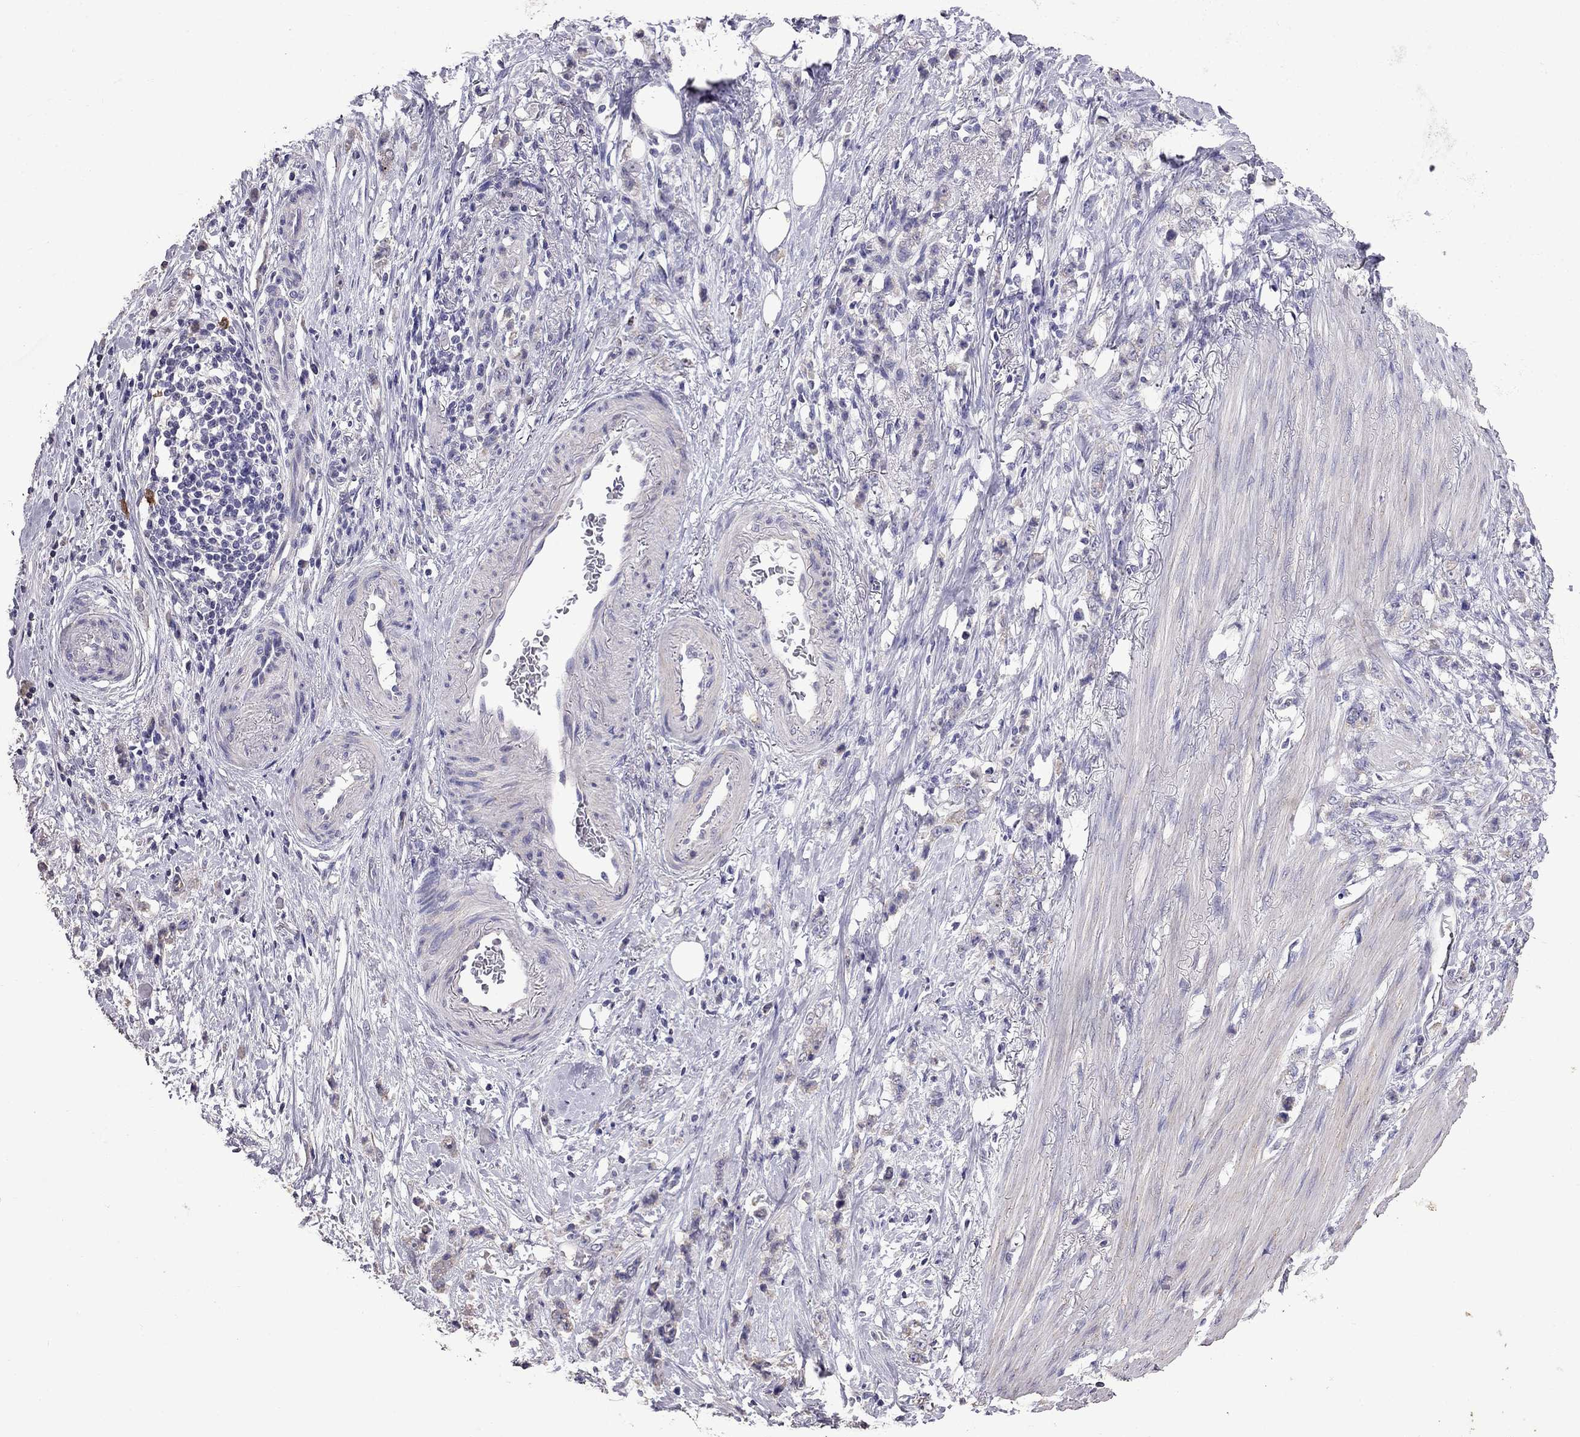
{"staining": {"intensity": "negative", "quantity": "none", "location": "none"}, "tissue": "stomach cancer", "cell_type": "Tumor cells", "image_type": "cancer", "snomed": [{"axis": "morphology", "description": "Adenocarcinoma, NOS"}, {"axis": "topography", "description": "Stomach, lower"}], "caption": "Tumor cells show no significant protein expression in stomach cancer (adenocarcinoma).", "gene": "AK5", "patient": {"sex": "male", "age": 88}}